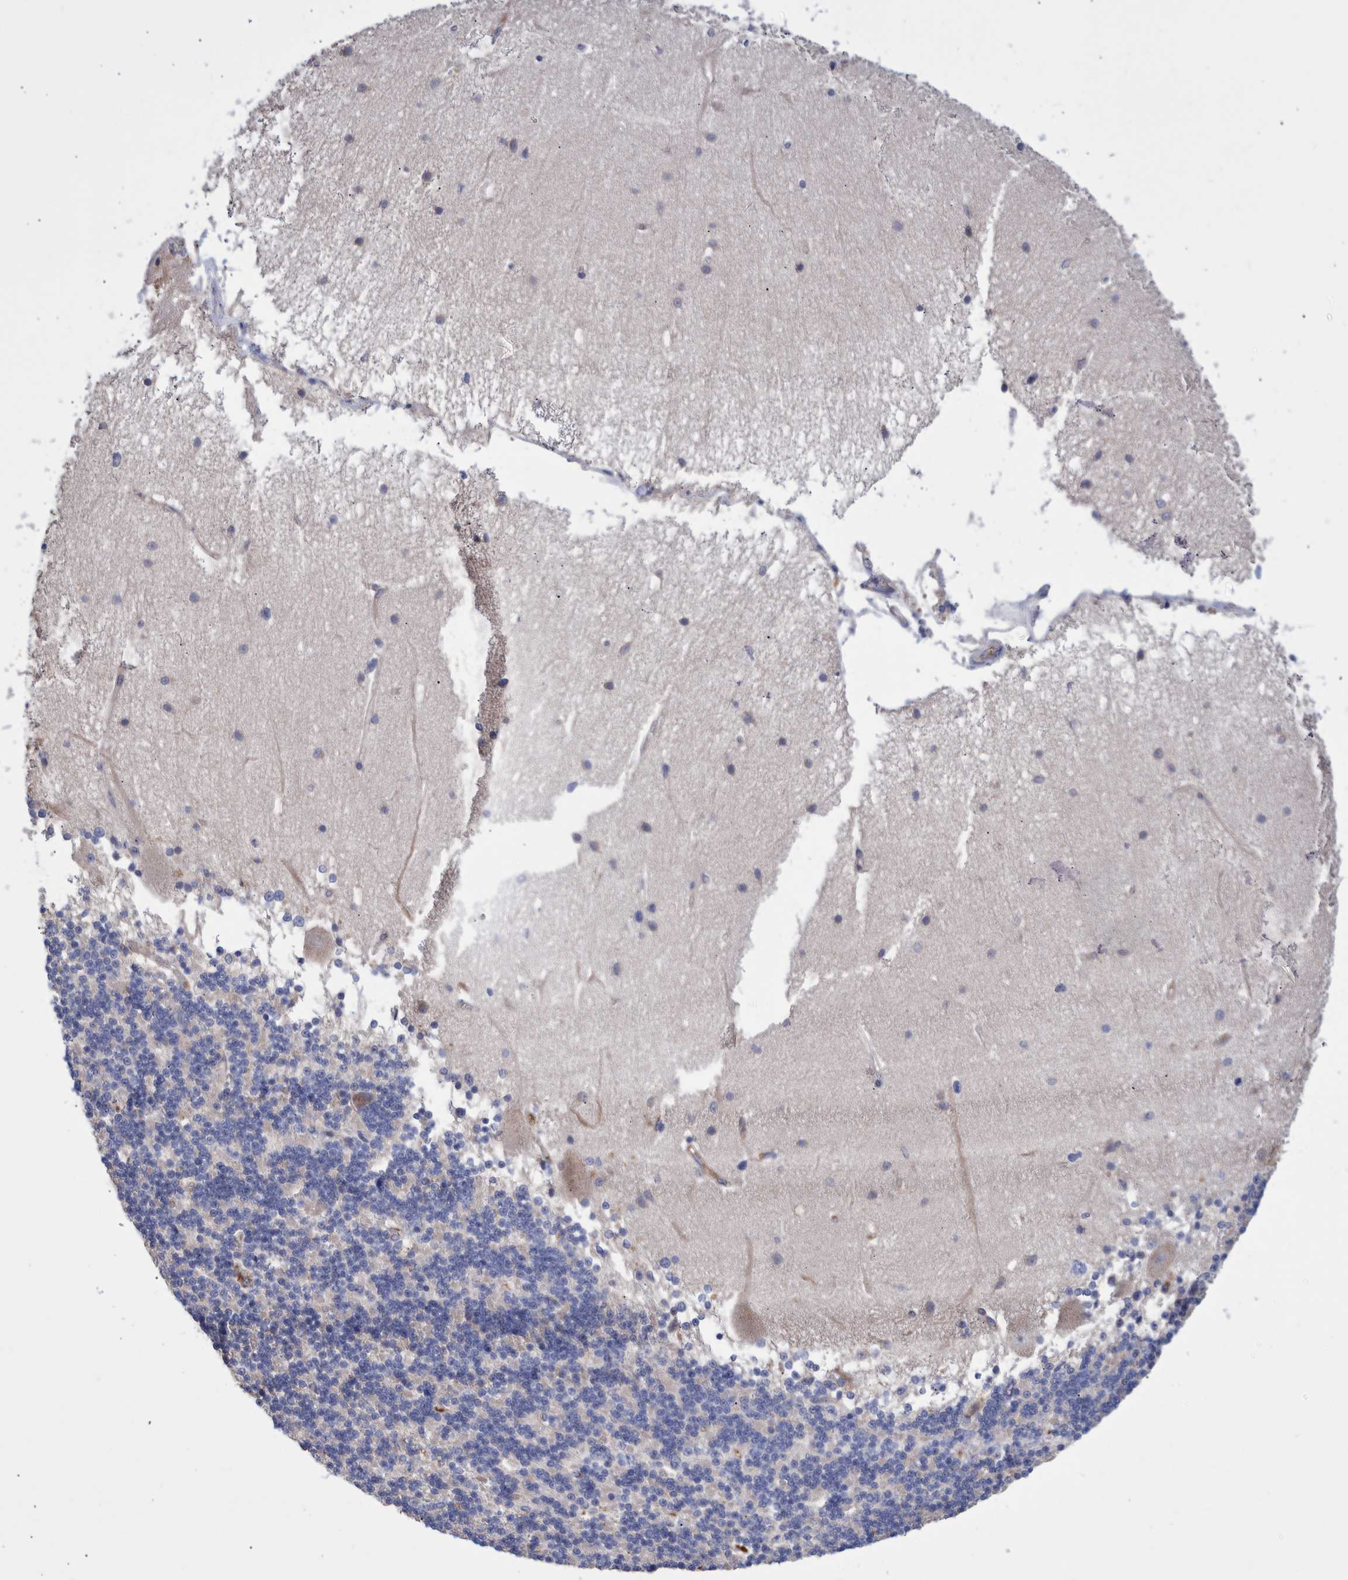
{"staining": {"intensity": "negative", "quantity": "none", "location": "none"}, "tissue": "cerebellum", "cell_type": "Cells in granular layer", "image_type": "normal", "snomed": [{"axis": "morphology", "description": "Normal tissue, NOS"}, {"axis": "topography", "description": "Cerebellum"}], "caption": "An immunohistochemistry histopathology image of benign cerebellum is shown. There is no staining in cells in granular layer of cerebellum.", "gene": "DLL4", "patient": {"sex": "female", "age": 54}}